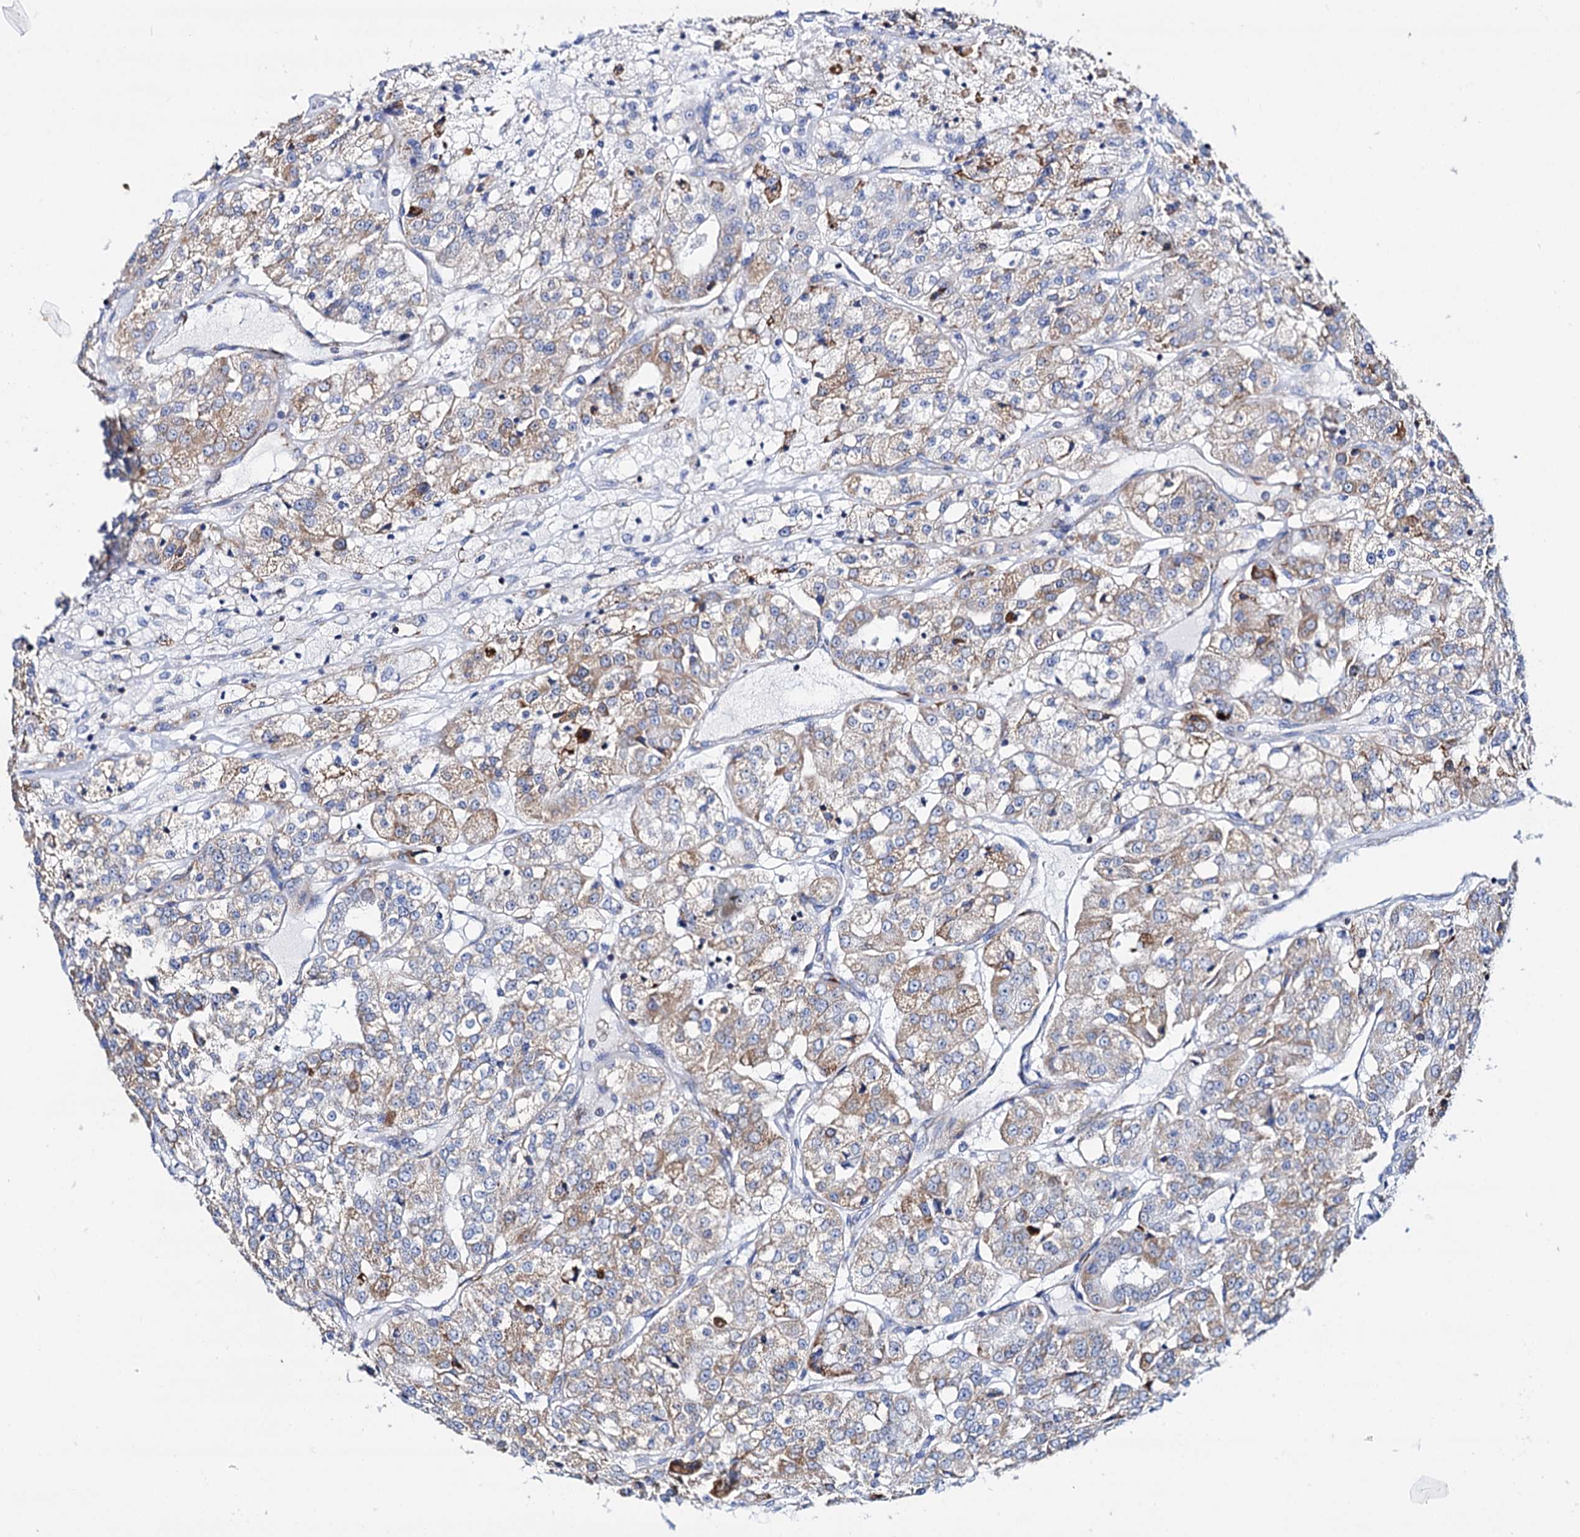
{"staining": {"intensity": "moderate", "quantity": ">75%", "location": "cytoplasmic/membranous"}, "tissue": "renal cancer", "cell_type": "Tumor cells", "image_type": "cancer", "snomed": [{"axis": "morphology", "description": "Adenocarcinoma, NOS"}, {"axis": "topography", "description": "Kidney"}], "caption": "A photomicrograph showing moderate cytoplasmic/membranous staining in approximately >75% of tumor cells in renal cancer, as visualized by brown immunohistochemical staining.", "gene": "UBASH3B", "patient": {"sex": "female", "age": 63}}